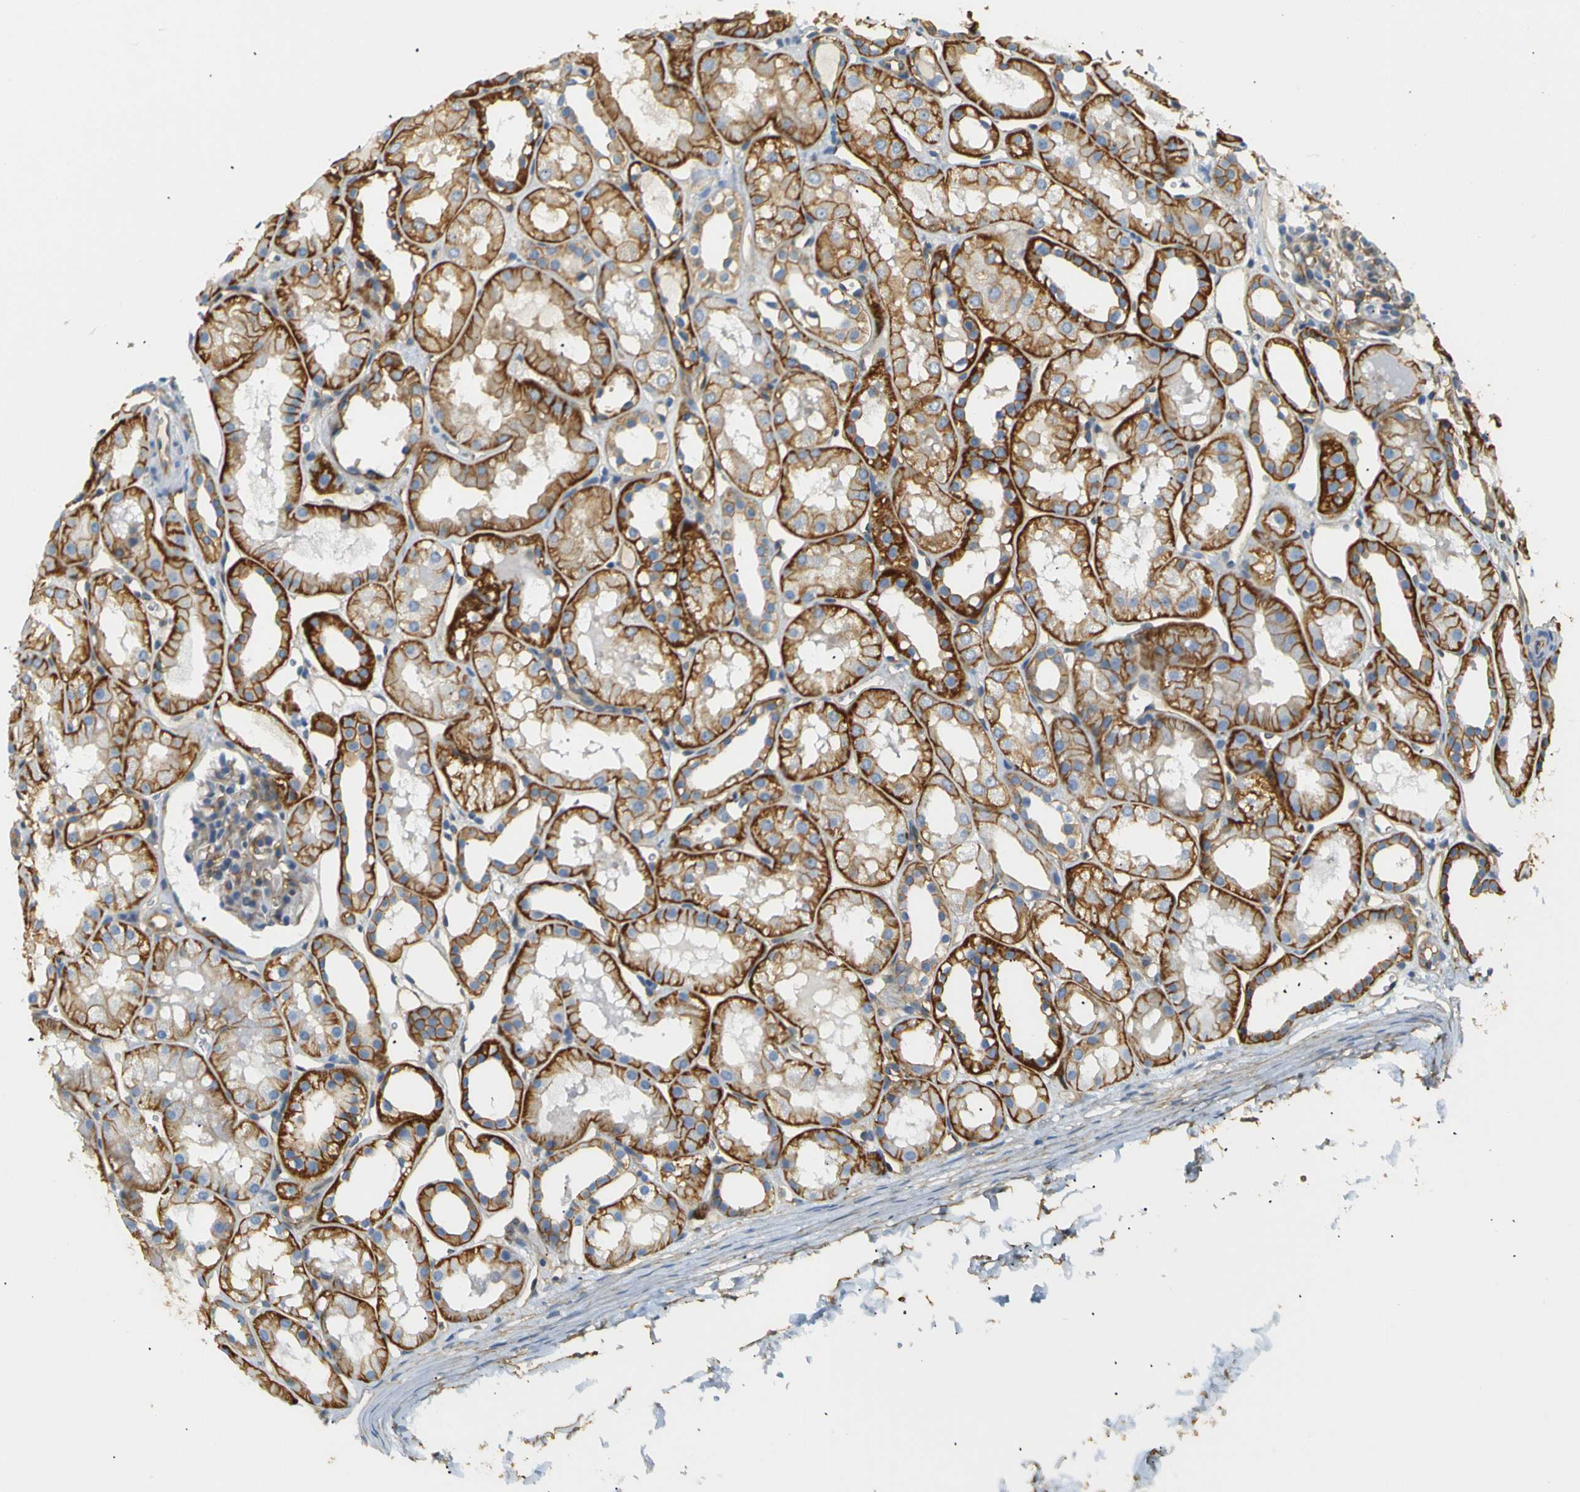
{"staining": {"intensity": "moderate", "quantity": ">75%", "location": "cytoplasmic/membranous"}, "tissue": "kidney", "cell_type": "Cells in glomeruli", "image_type": "normal", "snomed": [{"axis": "morphology", "description": "Normal tissue, NOS"}, {"axis": "topography", "description": "Kidney"}, {"axis": "topography", "description": "Urinary bladder"}], "caption": "Protein staining of normal kidney reveals moderate cytoplasmic/membranous positivity in about >75% of cells in glomeruli.", "gene": "SPTBN1", "patient": {"sex": "male", "age": 16}}